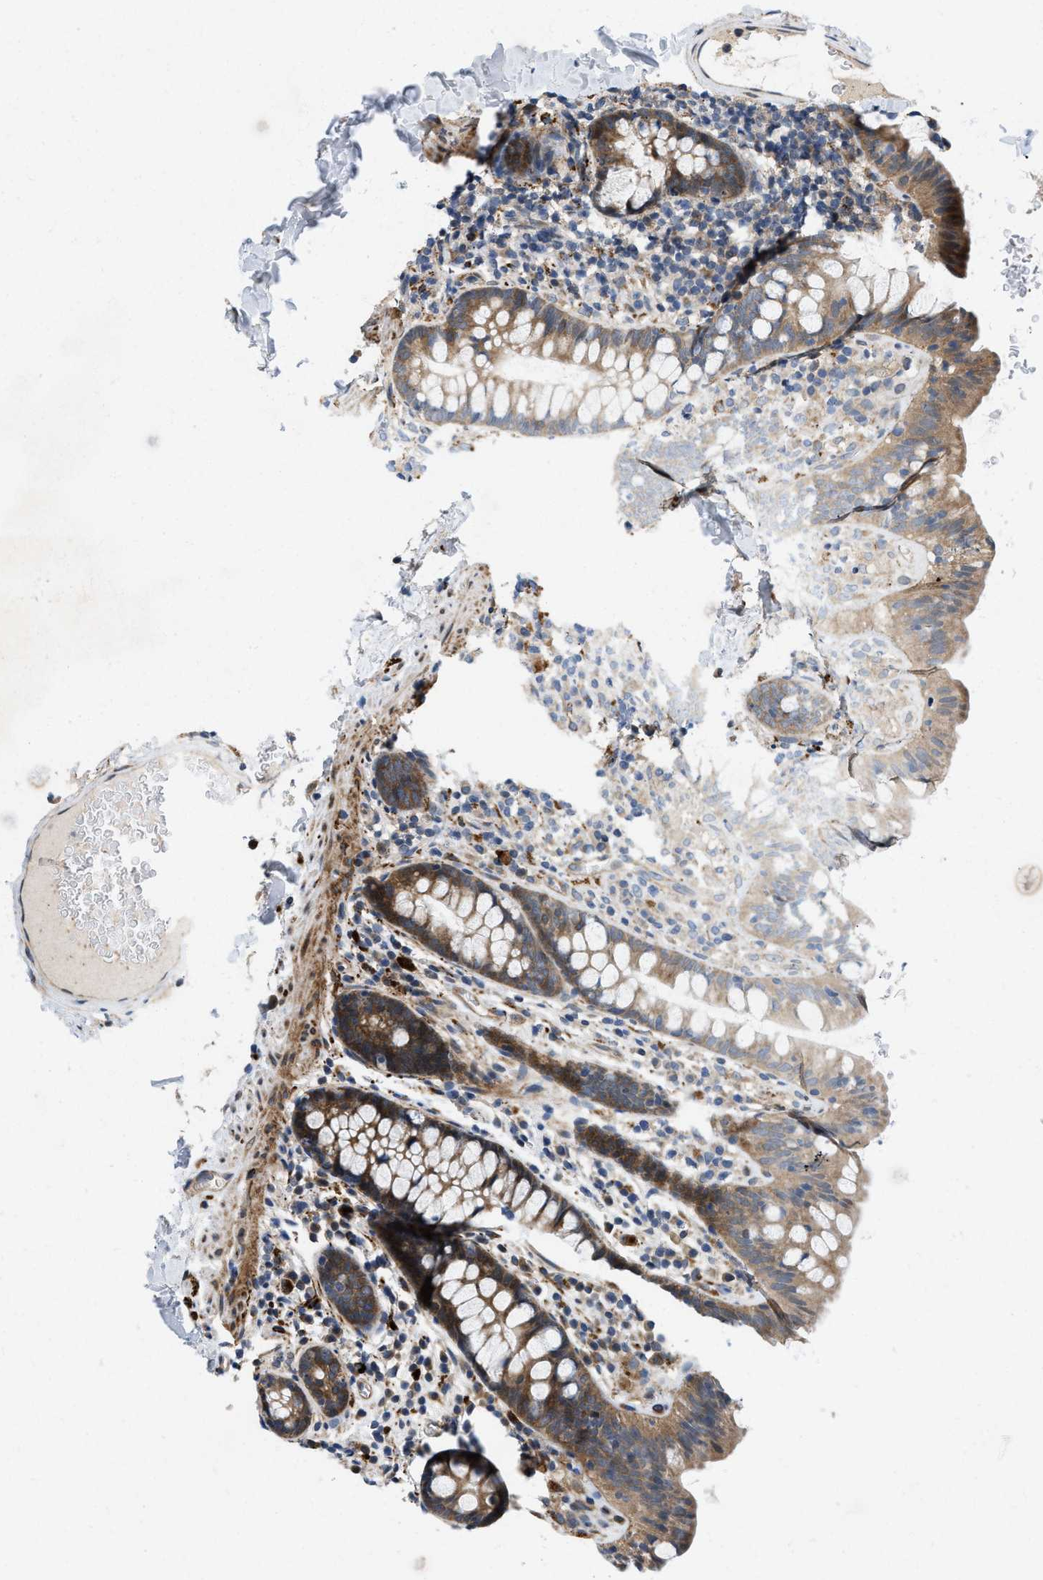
{"staining": {"intensity": "moderate", "quantity": ">75%", "location": "cytoplasmic/membranous"}, "tissue": "colon", "cell_type": "Endothelial cells", "image_type": "normal", "snomed": [{"axis": "morphology", "description": "Normal tissue, NOS"}, {"axis": "topography", "description": "Colon"}], "caption": "IHC of benign colon demonstrates medium levels of moderate cytoplasmic/membranous staining in about >75% of endothelial cells.", "gene": "ZNF599", "patient": {"sex": "female", "age": 80}}